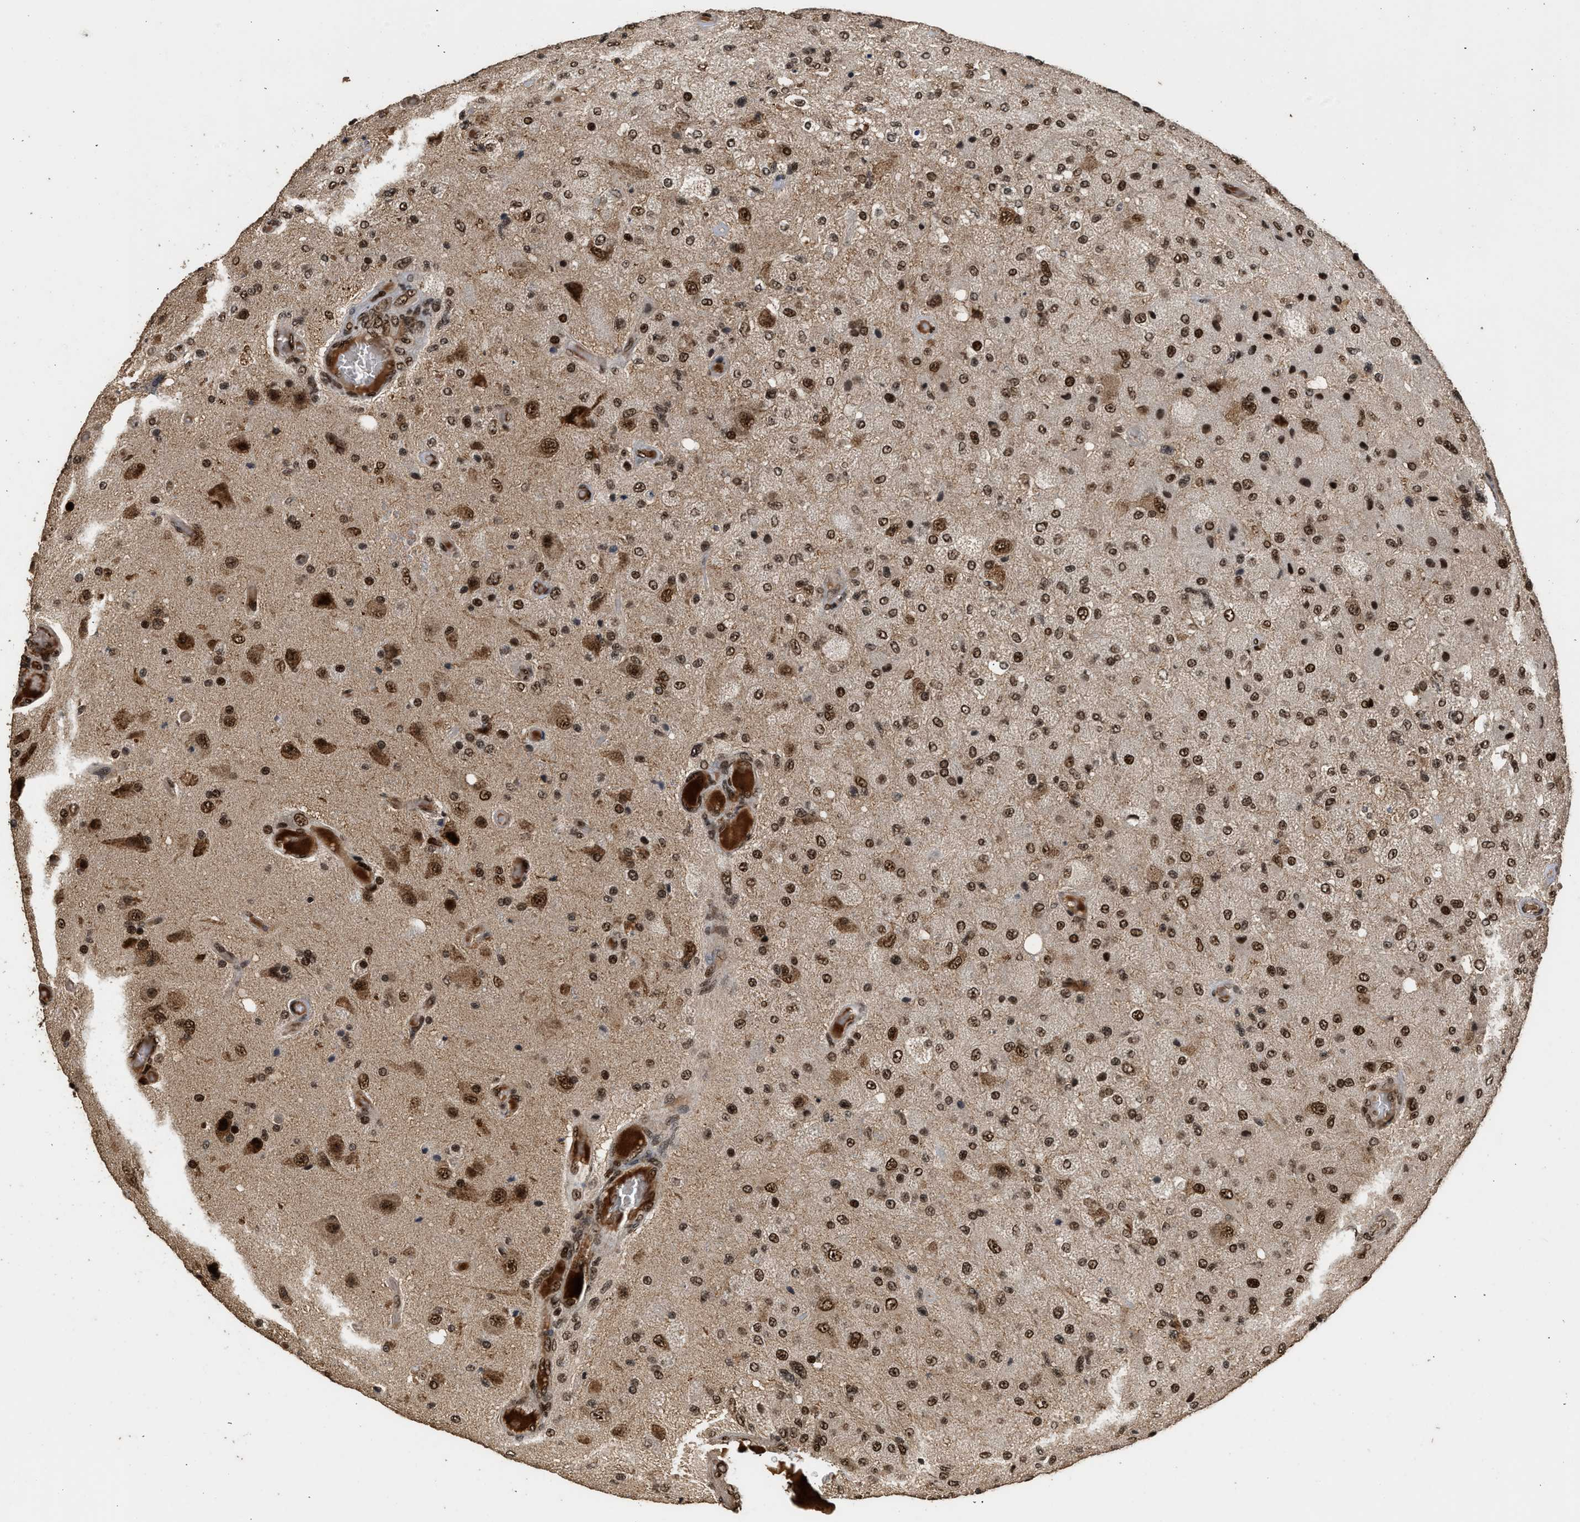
{"staining": {"intensity": "strong", "quantity": ">75%", "location": "nuclear"}, "tissue": "glioma", "cell_type": "Tumor cells", "image_type": "cancer", "snomed": [{"axis": "morphology", "description": "Normal tissue, NOS"}, {"axis": "morphology", "description": "Glioma, malignant, High grade"}, {"axis": "topography", "description": "Cerebral cortex"}], "caption": "DAB immunohistochemical staining of human high-grade glioma (malignant) demonstrates strong nuclear protein expression in approximately >75% of tumor cells.", "gene": "PPP4R3B", "patient": {"sex": "male", "age": 77}}